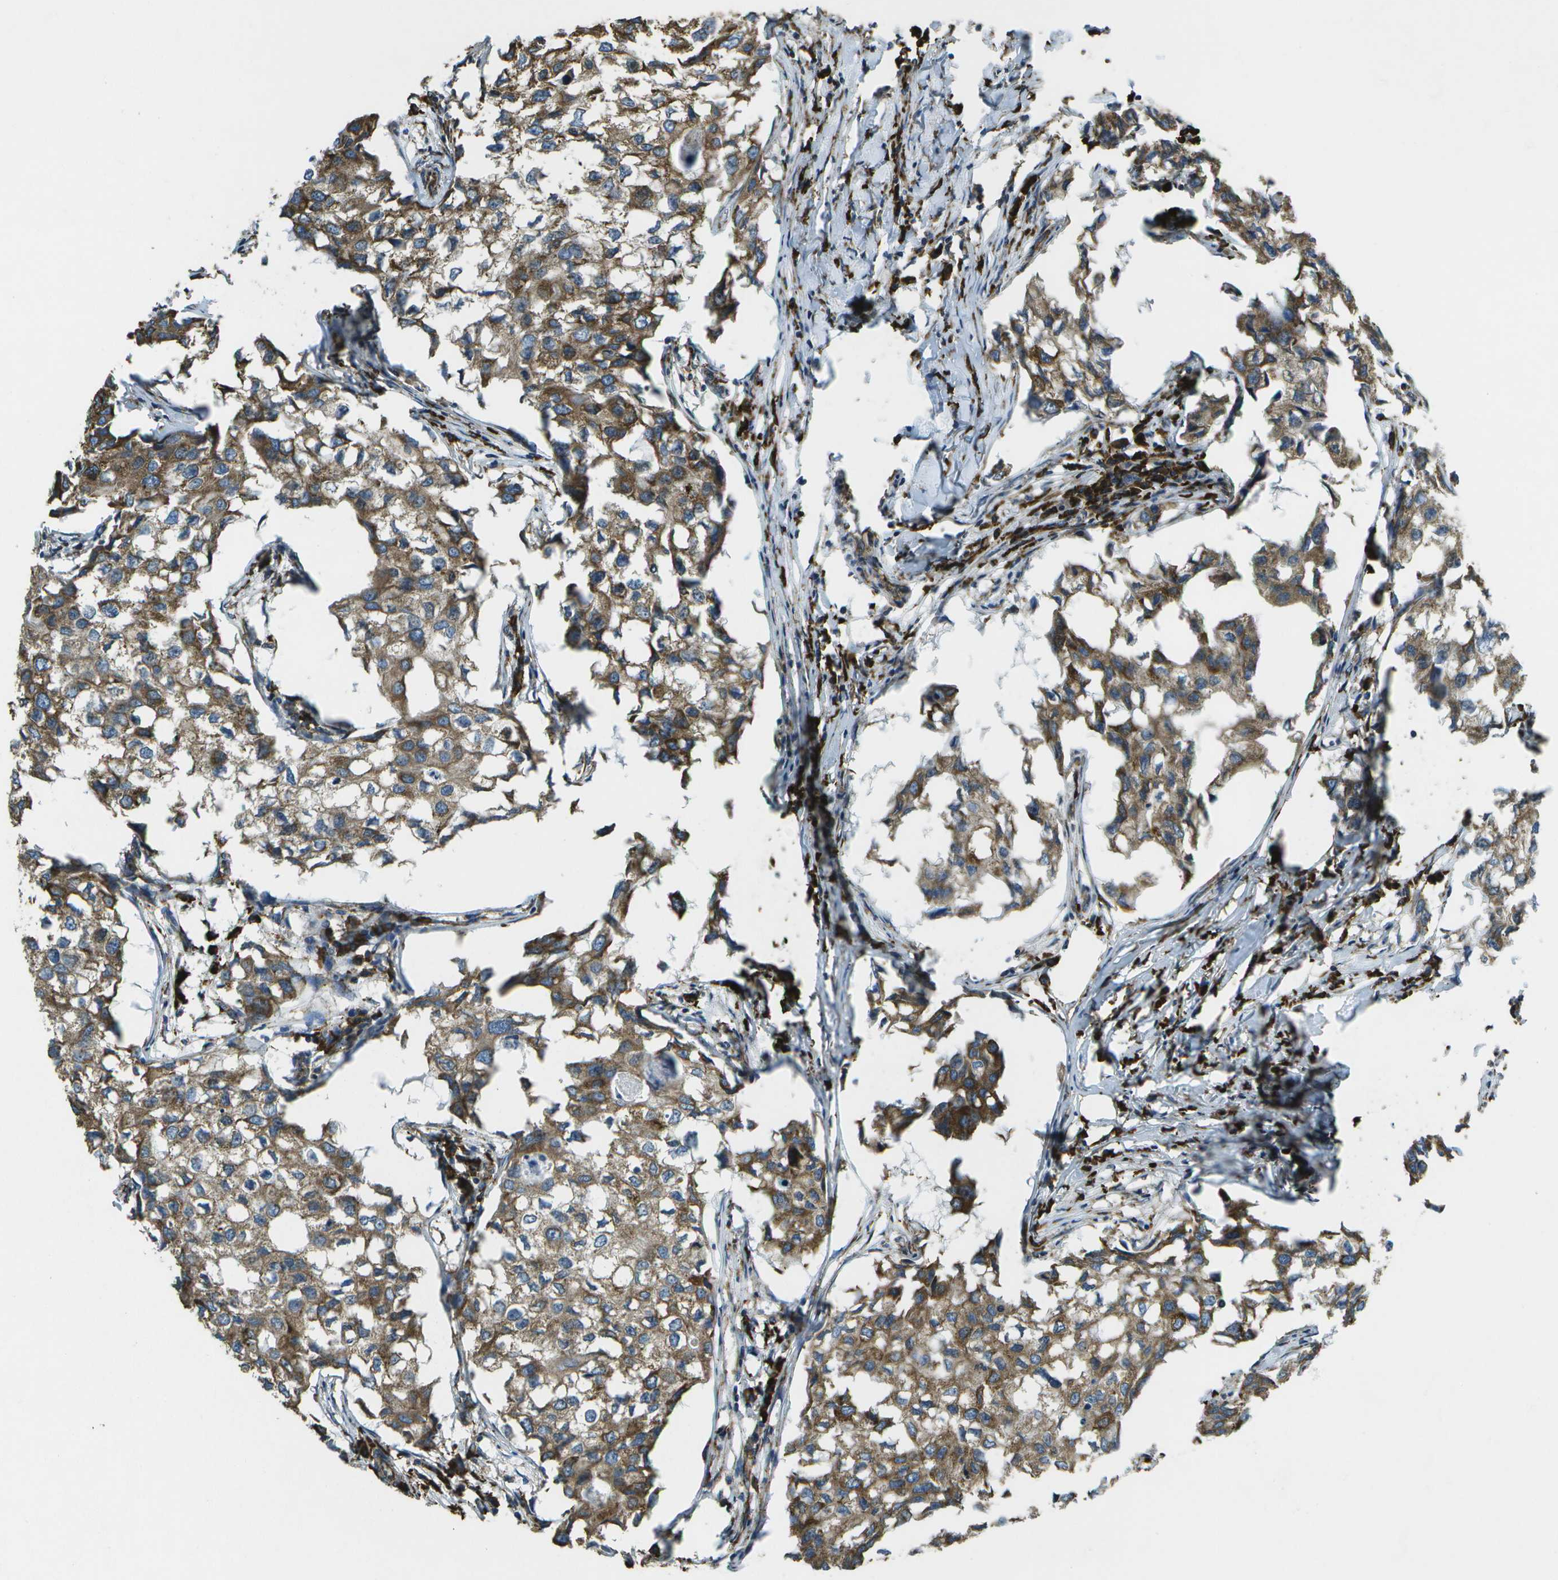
{"staining": {"intensity": "moderate", "quantity": ">75%", "location": "cytoplasmic/membranous"}, "tissue": "breast cancer", "cell_type": "Tumor cells", "image_type": "cancer", "snomed": [{"axis": "morphology", "description": "Duct carcinoma"}, {"axis": "topography", "description": "Breast"}], "caption": "About >75% of tumor cells in human breast infiltrating ductal carcinoma display moderate cytoplasmic/membranous protein staining as visualized by brown immunohistochemical staining.", "gene": "PDIA4", "patient": {"sex": "female", "age": 27}}